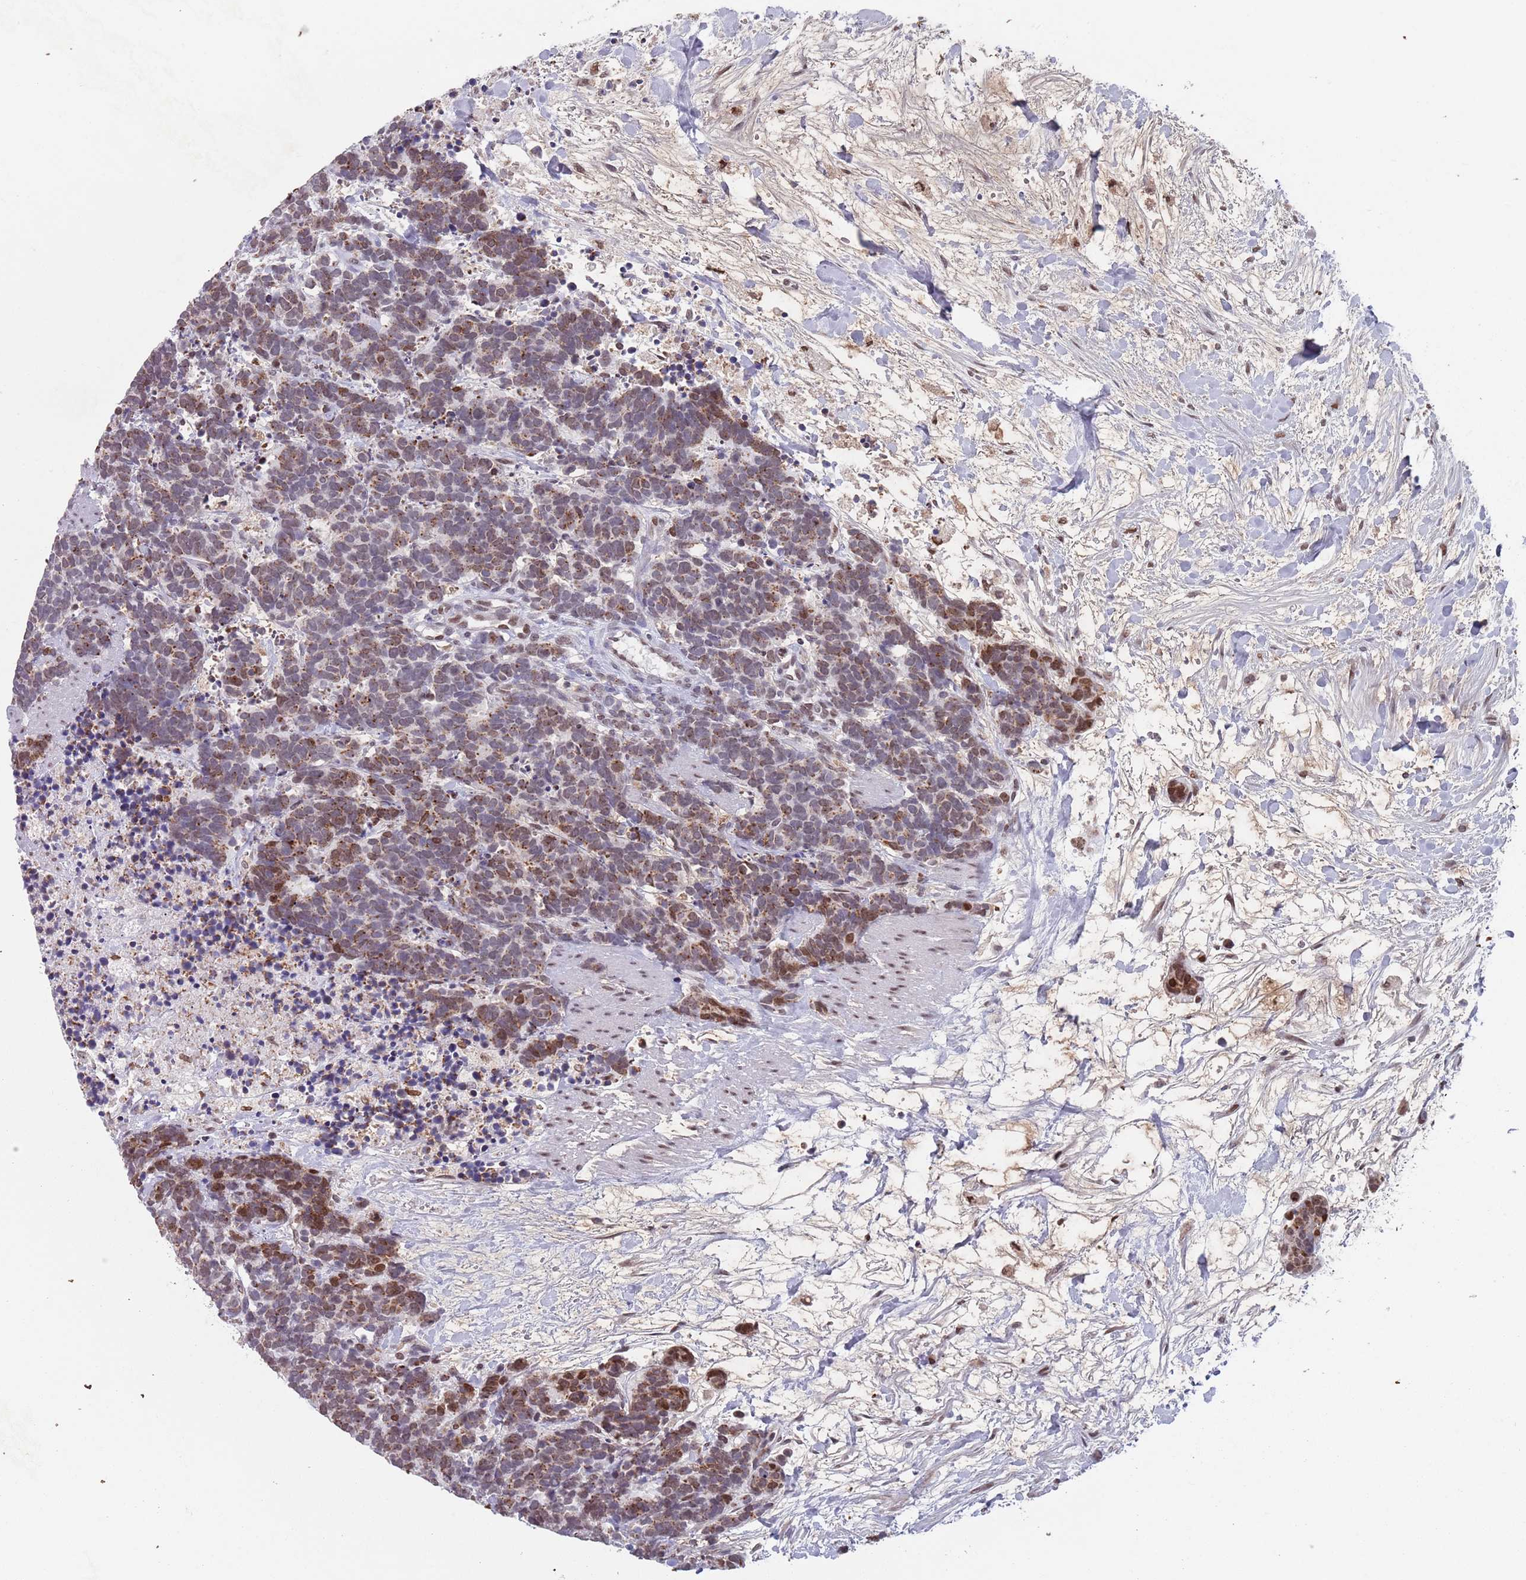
{"staining": {"intensity": "moderate", "quantity": ">75%", "location": "cytoplasmic/membranous,nuclear"}, "tissue": "carcinoid", "cell_type": "Tumor cells", "image_type": "cancer", "snomed": [{"axis": "morphology", "description": "Carcinoma, NOS"}, {"axis": "morphology", "description": "Carcinoid, malignant, NOS"}, {"axis": "topography", "description": "Prostate"}], "caption": "Moderate cytoplasmic/membranous and nuclear staining for a protein is seen in about >75% of tumor cells of carcinoid using immunohistochemistry.", "gene": "MFSD12", "patient": {"sex": "male", "age": 57}}